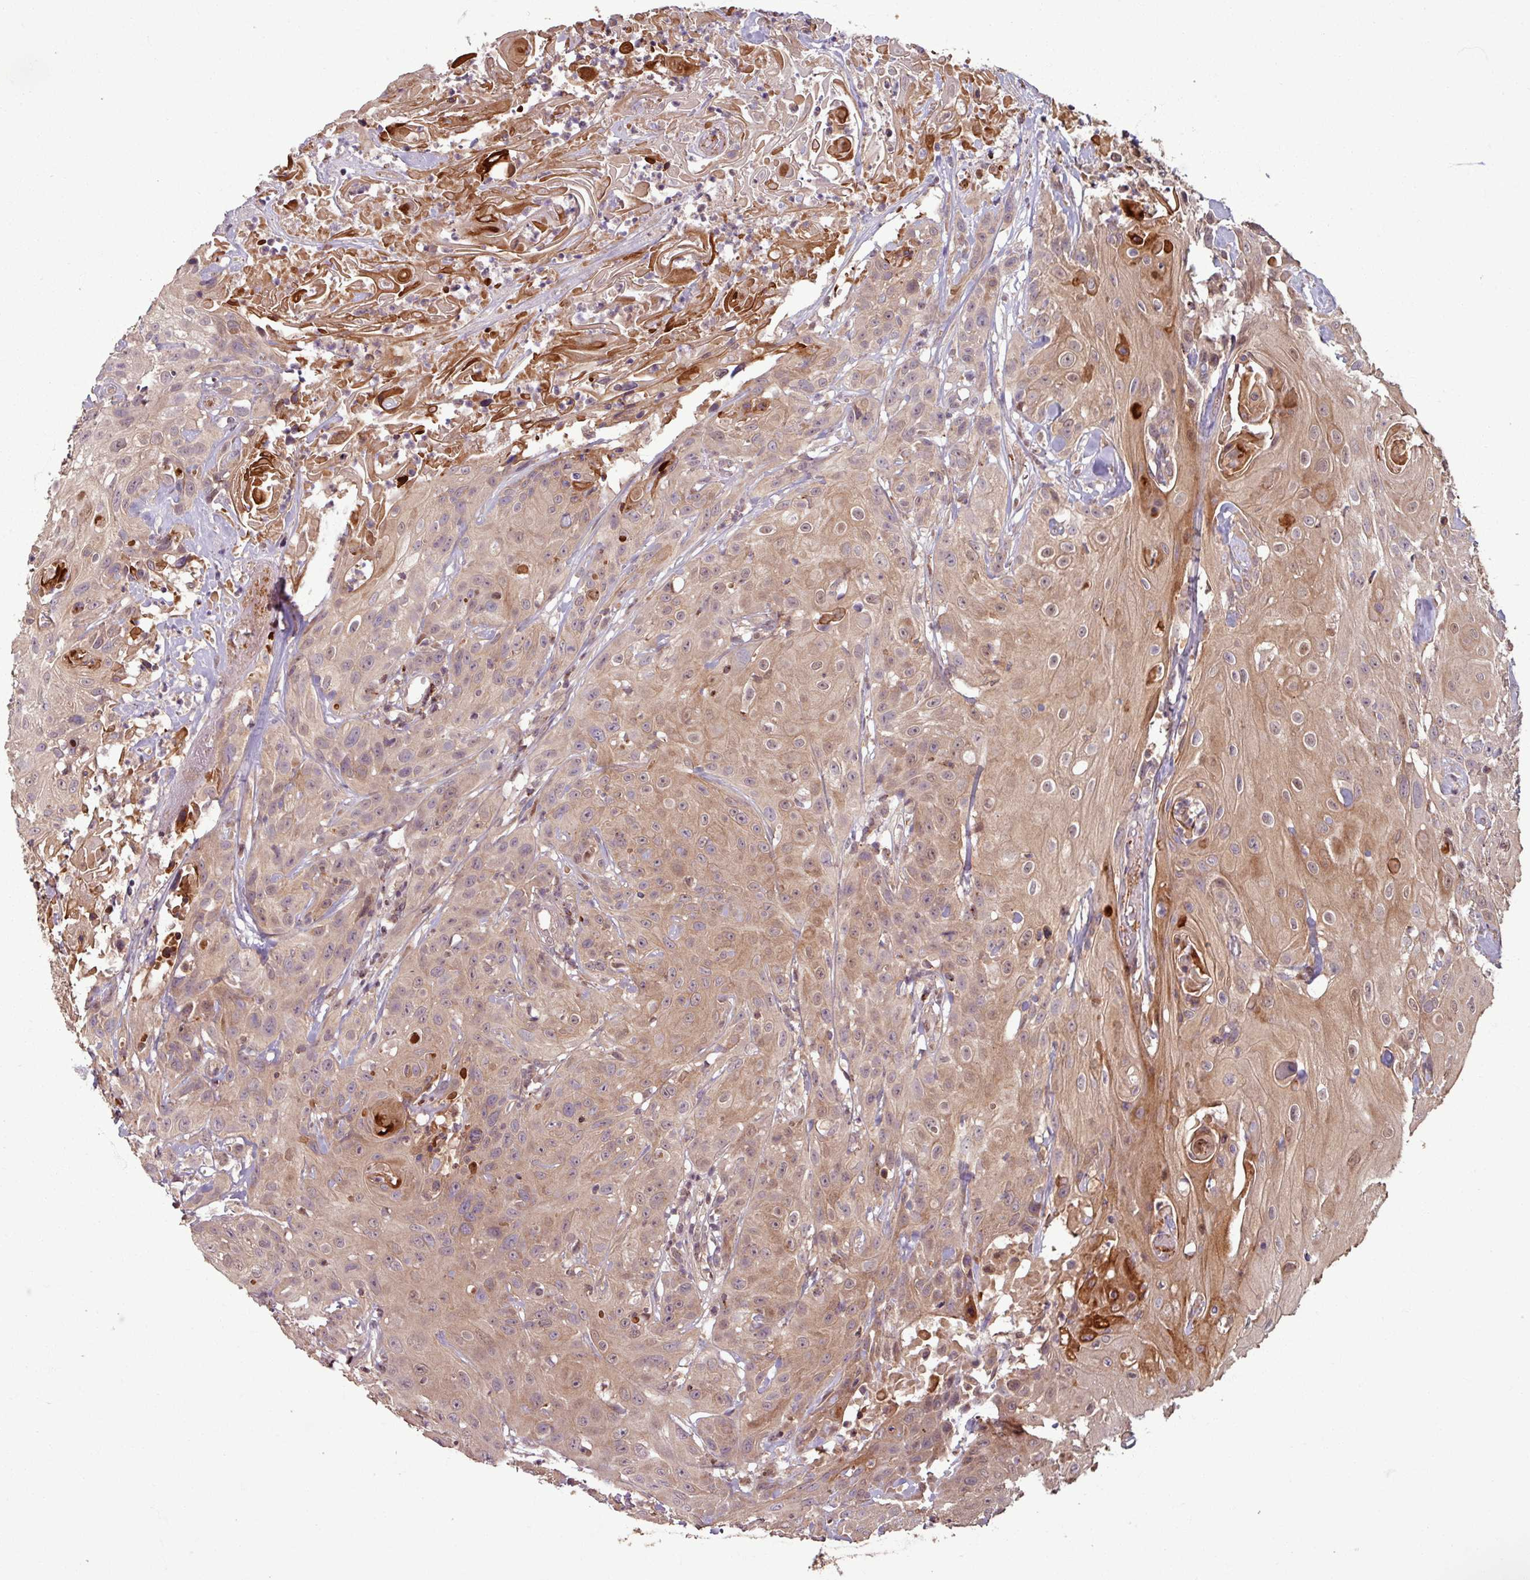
{"staining": {"intensity": "moderate", "quantity": ">75%", "location": "cytoplasmic/membranous,nuclear"}, "tissue": "head and neck cancer", "cell_type": "Tumor cells", "image_type": "cancer", "snomed": [{"axis": "morphology", "description": "Squamous cell carcinoma, NOS"}, {"axis": "topography", "description": "Skin"}, {"axis": "topography", "description": "Head-Neck"}], "caption": "Protein expression analysis of squamous cell carcinoma (head and neck) exhibits moderate cytoplasmic/membranous and nuclear staining in approximately >75% of tumor cells. (brown staining indicates protein expression, while blue staining denotes nuclei).", "gene": "OR6B1", "patient": {"sex": "male", "age": 80}}